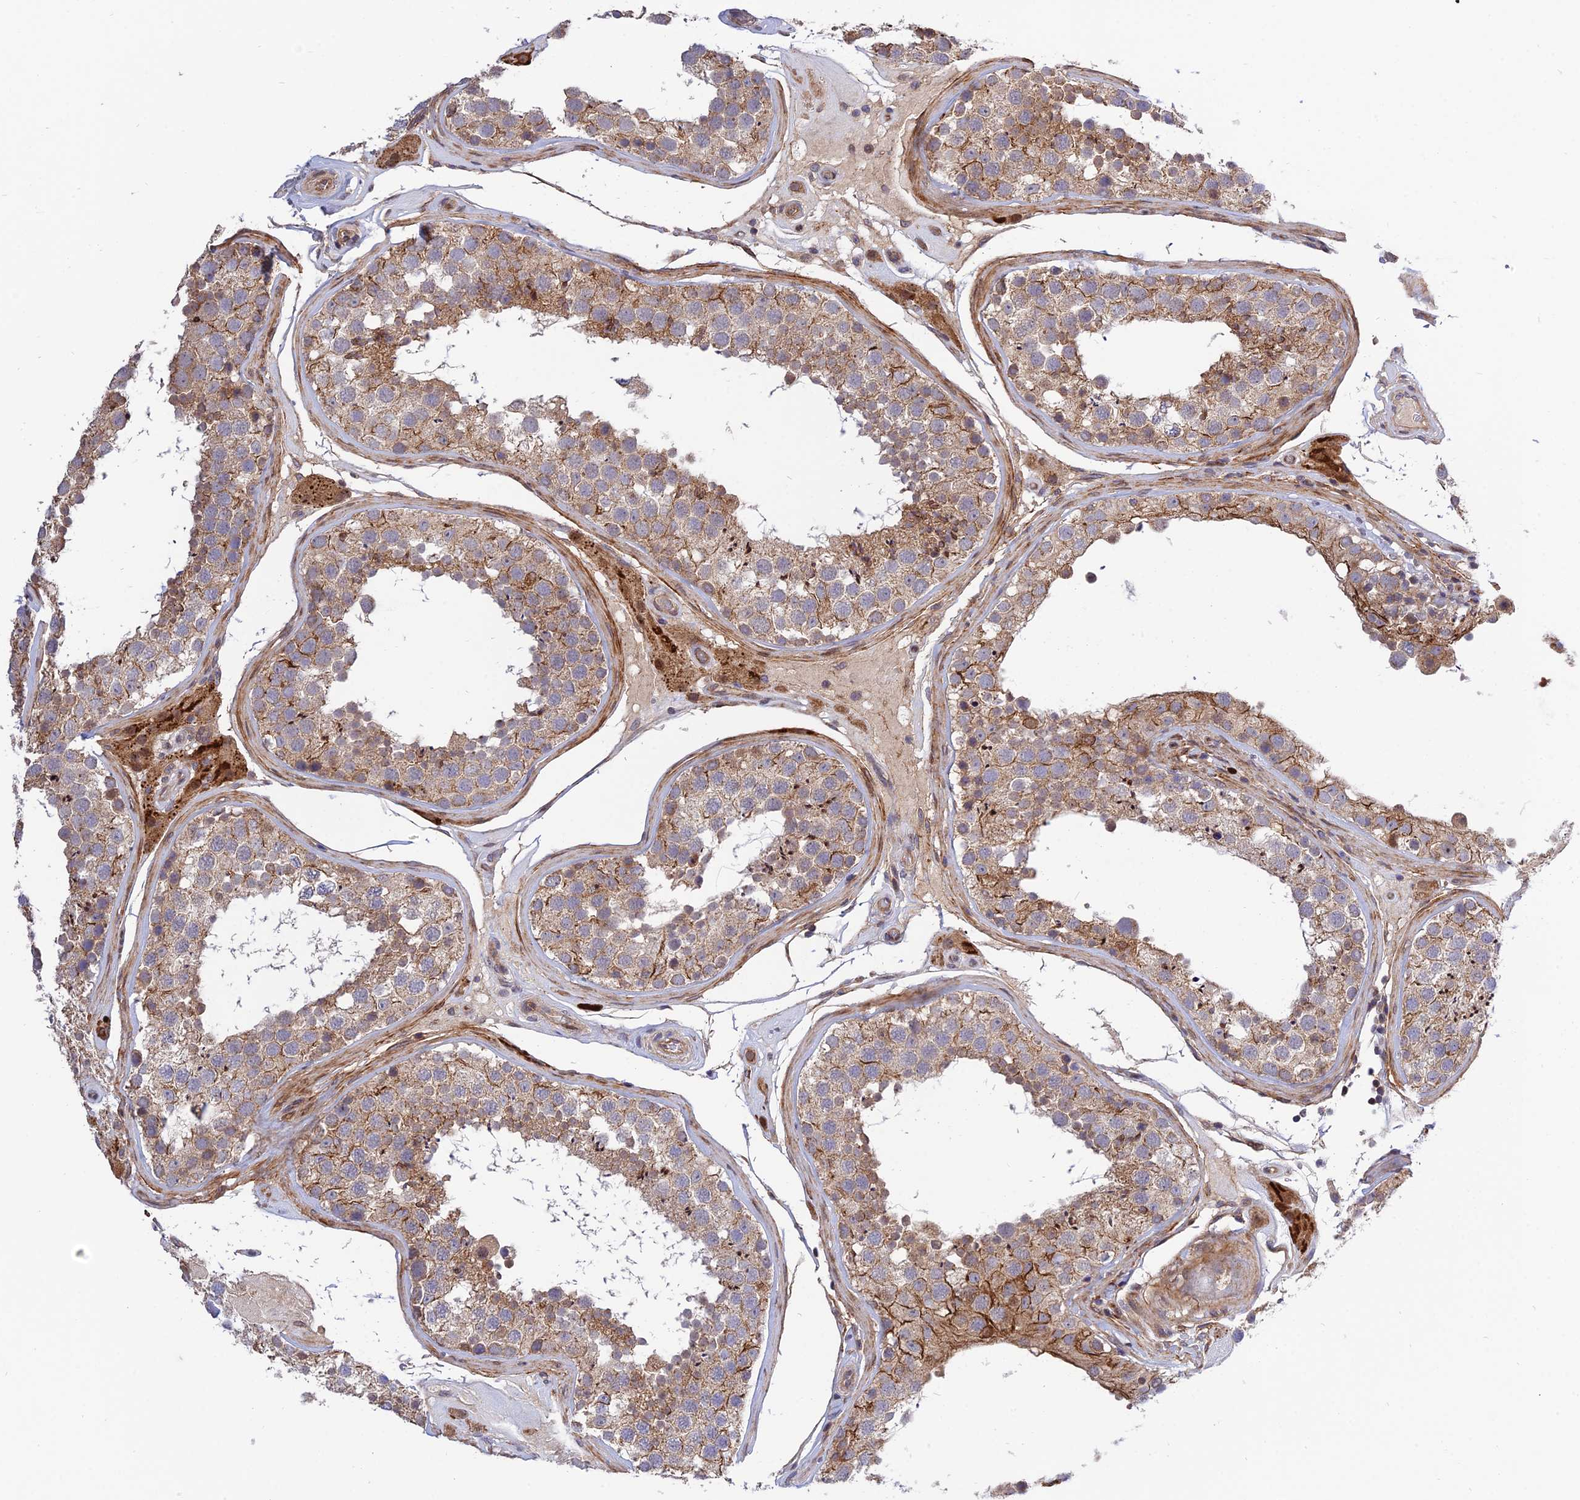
{"staining": {"intensity": "moderate", "quantity": "<25%", "location": "cytoplasmic/membranous"}, "tissue": "testis", "cell_type": "Cells in seminiferous ducts", "image_type": "normal", "snomed": [{"axis": "morphology", "description": "Normal tissue, NOS"}, {"axis": "topography", "description": "Testis"}], "caption": "Immunohistochemical staining of benign testis demonstrates moderate cytoplasmic/membranous protein positivity in approximately <25% of cells in seminiferous ducts.", "gene": "PLEKHG2", "patient": {"sex": "male", "age": 46}}